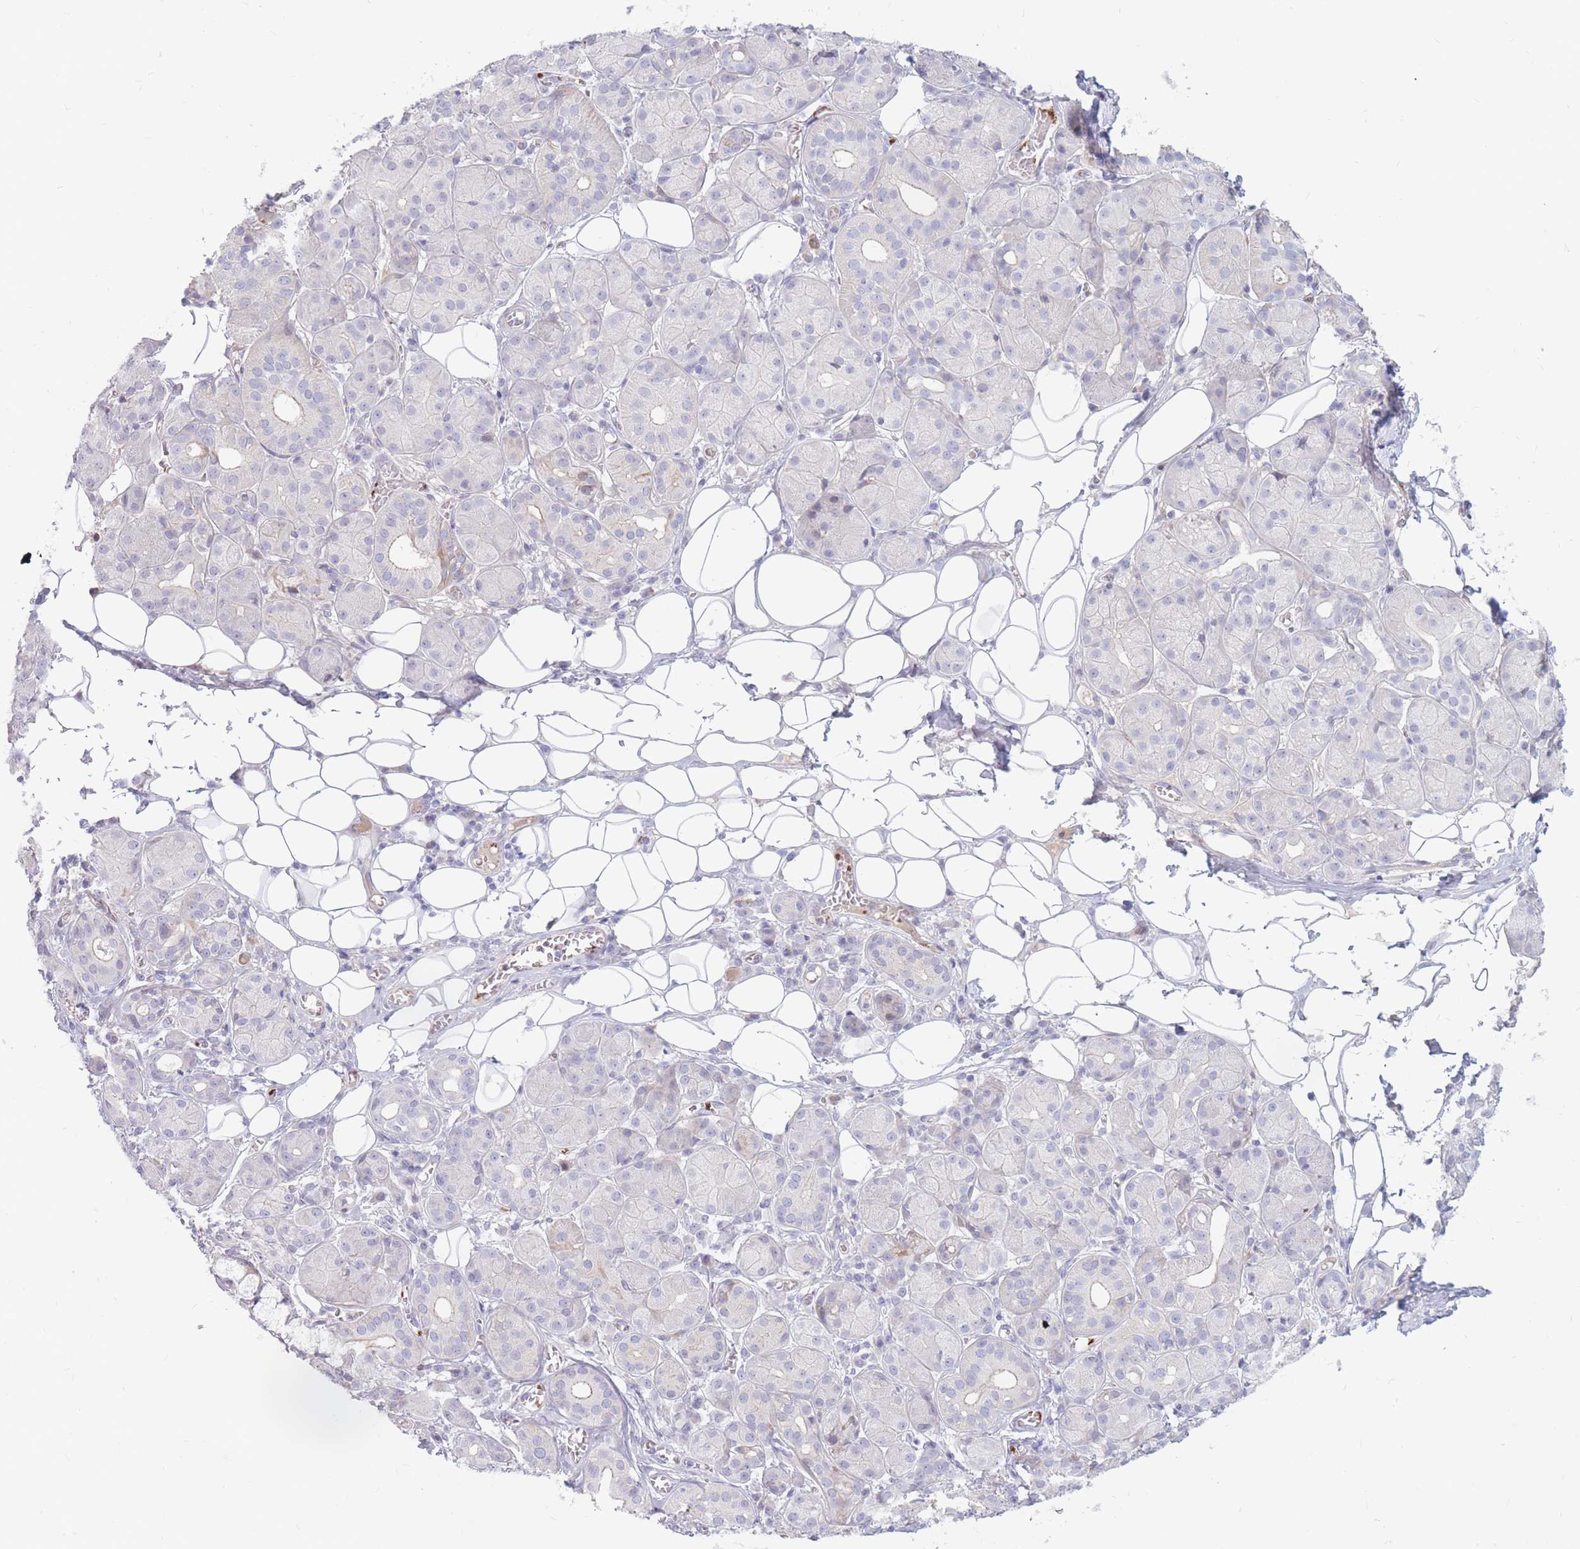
{"staining": {"intensity": "negative", "quantity": "none", "location": "none"}, "tissue": "salivary gland", "cell_type": "Glandular cells", "image_type": "normal", "snomed": [{"axis": "morphology", "description": "Squamous cell carcinoma, NOS"}, {"axis": "topography", "description": "Skin"}, {"axis": "topography", "description": "Head-Neck"}], "caption": "DAB immunohistochemical staining of unremarkable human salivary gland demonstrates no significant expression in glandular cells.", "gene": "PTGDR", "patient": {"sex": "male", "age": 80}}